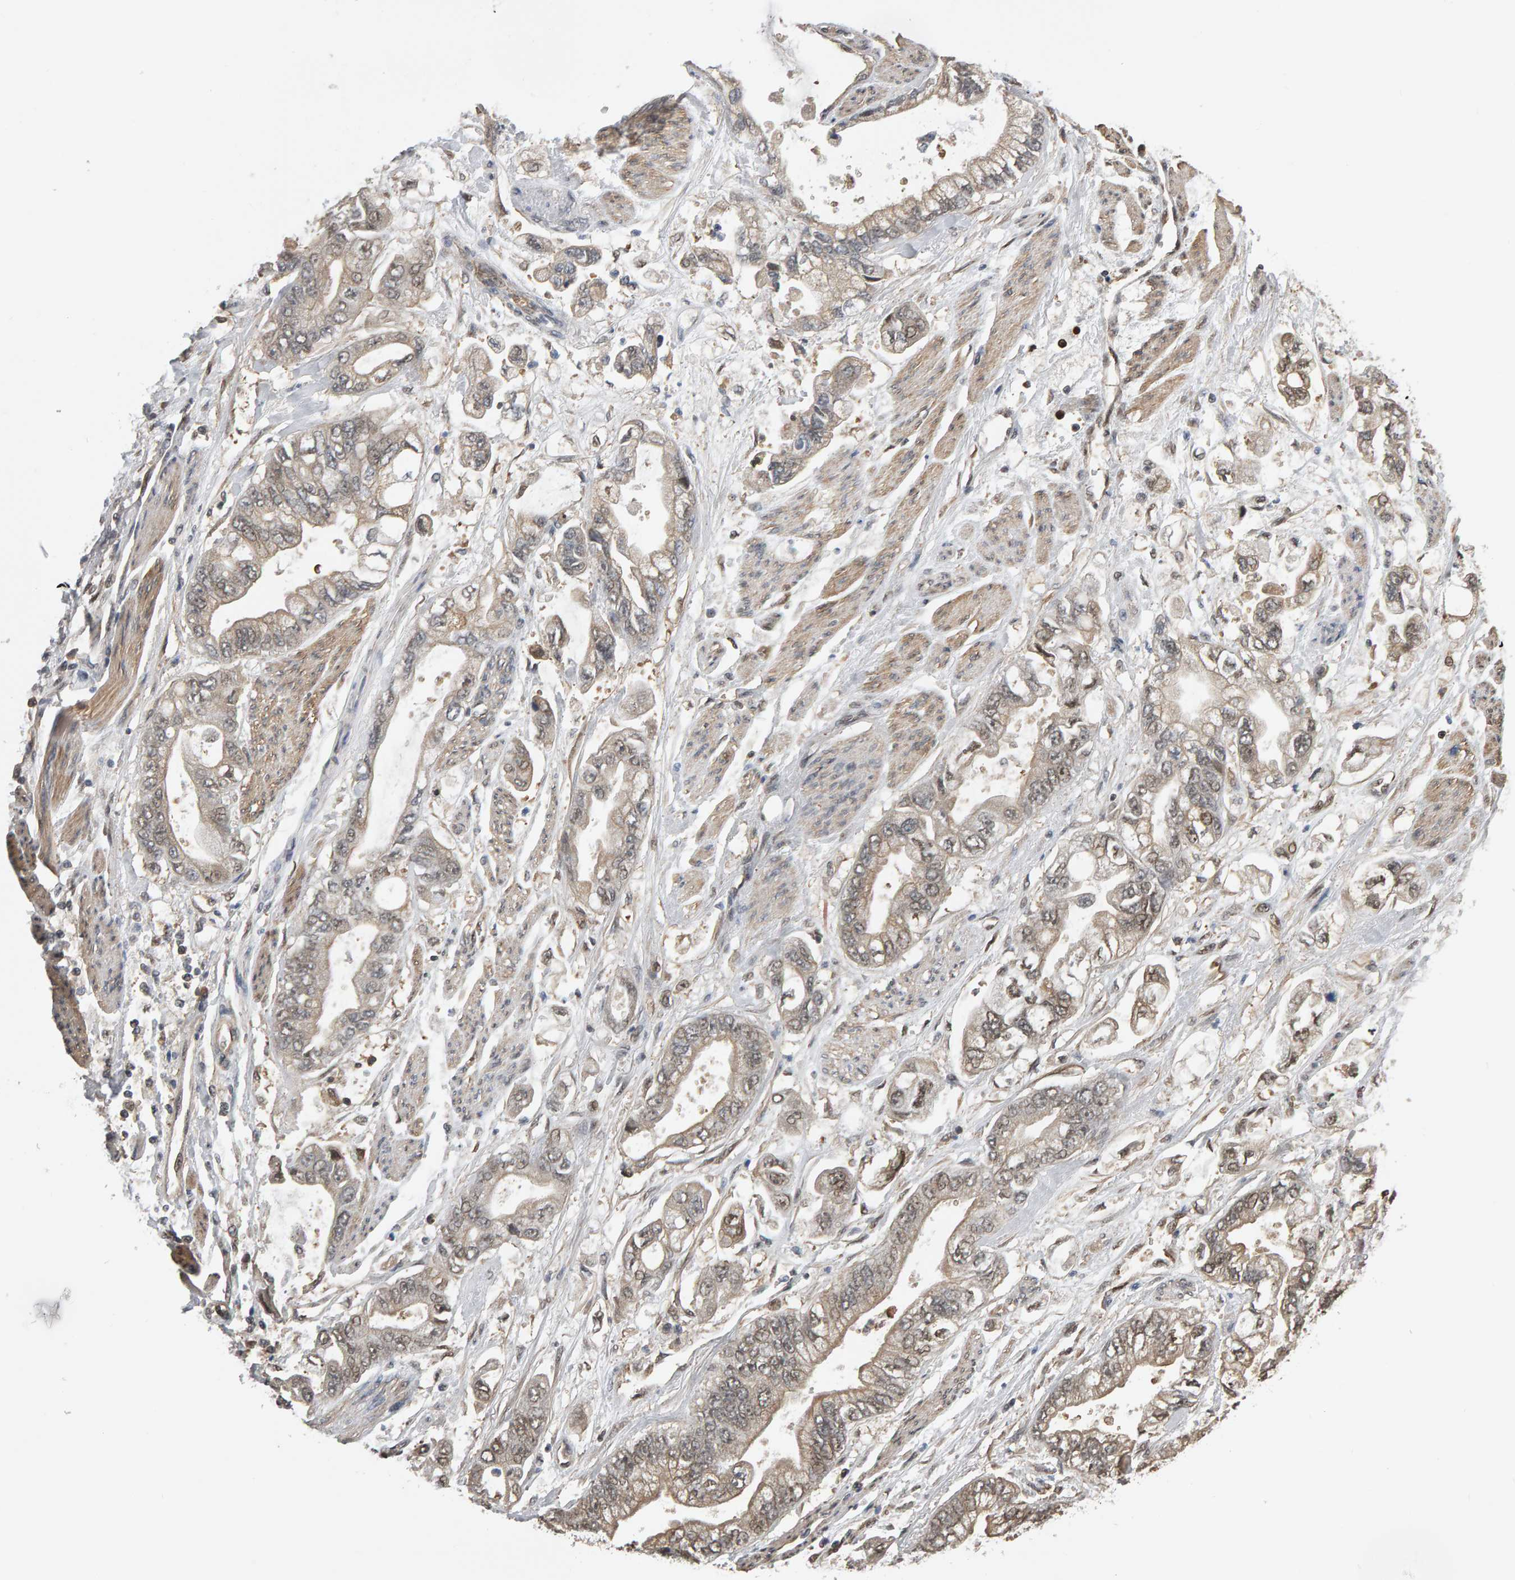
{"staining": {"intensity": "weak", "quantity": ">75%", "location": "cytoplasmic/membranous"}, "tissue": "stomach cancer", "cell_type": "Tumor cells", "image_type": "cancer", "snomed": [{"axis": "morphology", "description": "Normal tissue, NOS"}, {"axis": "morphology", "description": "Adenocarcinoma, NOS"}, {"axis": "topography", "description": "Stomach"}], "caption": "A low amount of weak cytoplasmic/membranous expression is identified in approximately >75% of tumor cells in stomach adenocarcinoma tissue.", "gene": "COASY", "patient": {"sex": "male", "age": 62}}